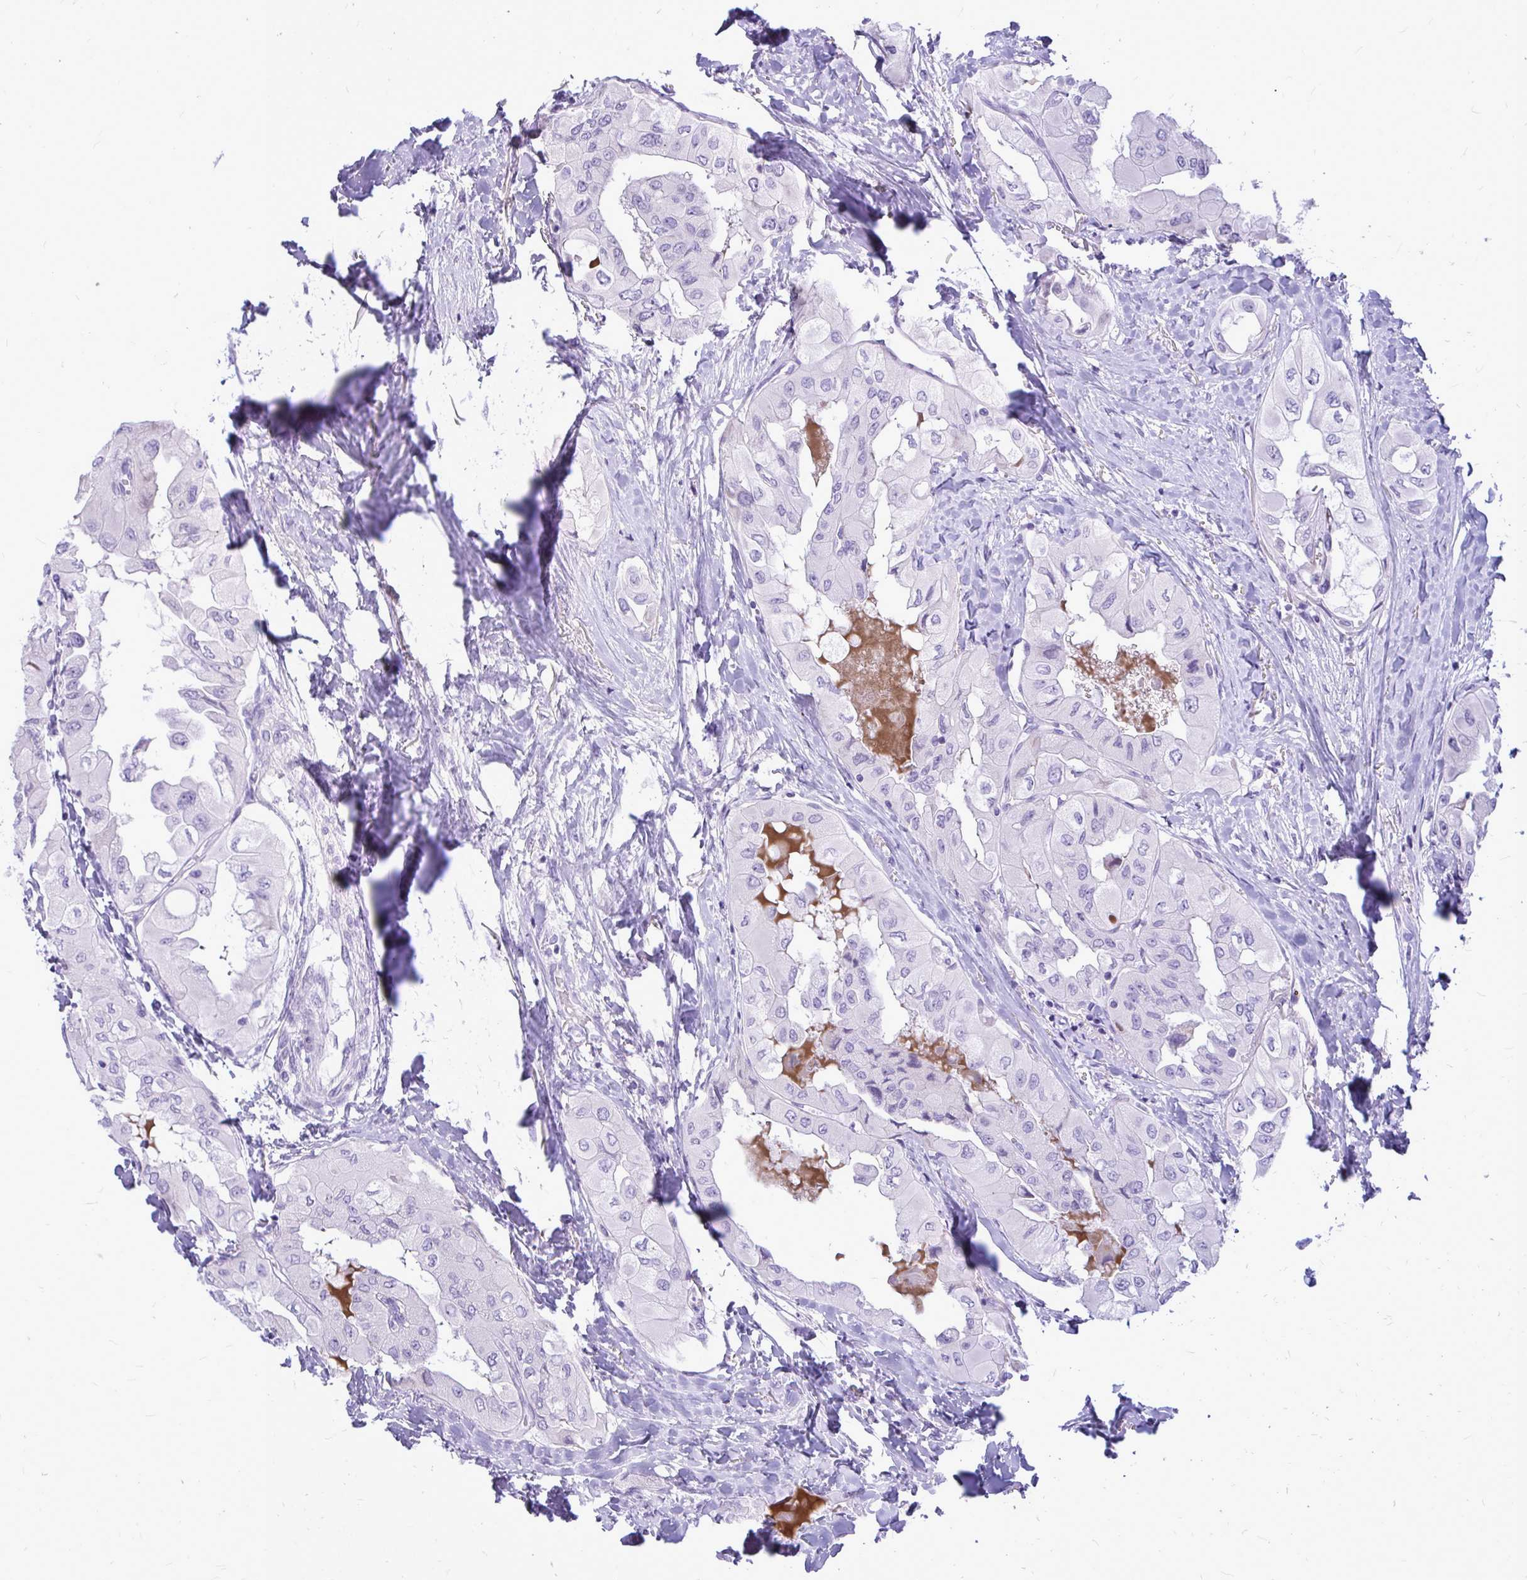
{"staining": {"intensity": "negative", "quantity": "none", "location": "none"}, "tissue": "thyroid cancer", "cell_type": "Tumor cells", "image_type": "cancer", "snomed": [{"axis": "morphology", "description": "Normal tissue, NOS"}, {"axis": "morphology", "description": "Papillary adenocarcinoma, NOS"}, {"axis": "topography", "description": "Thyroid gland"}], "caption": "A photomicrograph of papillary adenocarcinoma (thyroid) stained for a protein shows no brown staining in tumor cells.", "gene": "ZSCAN25", "patient": {"sex": "female", "age": 59}}